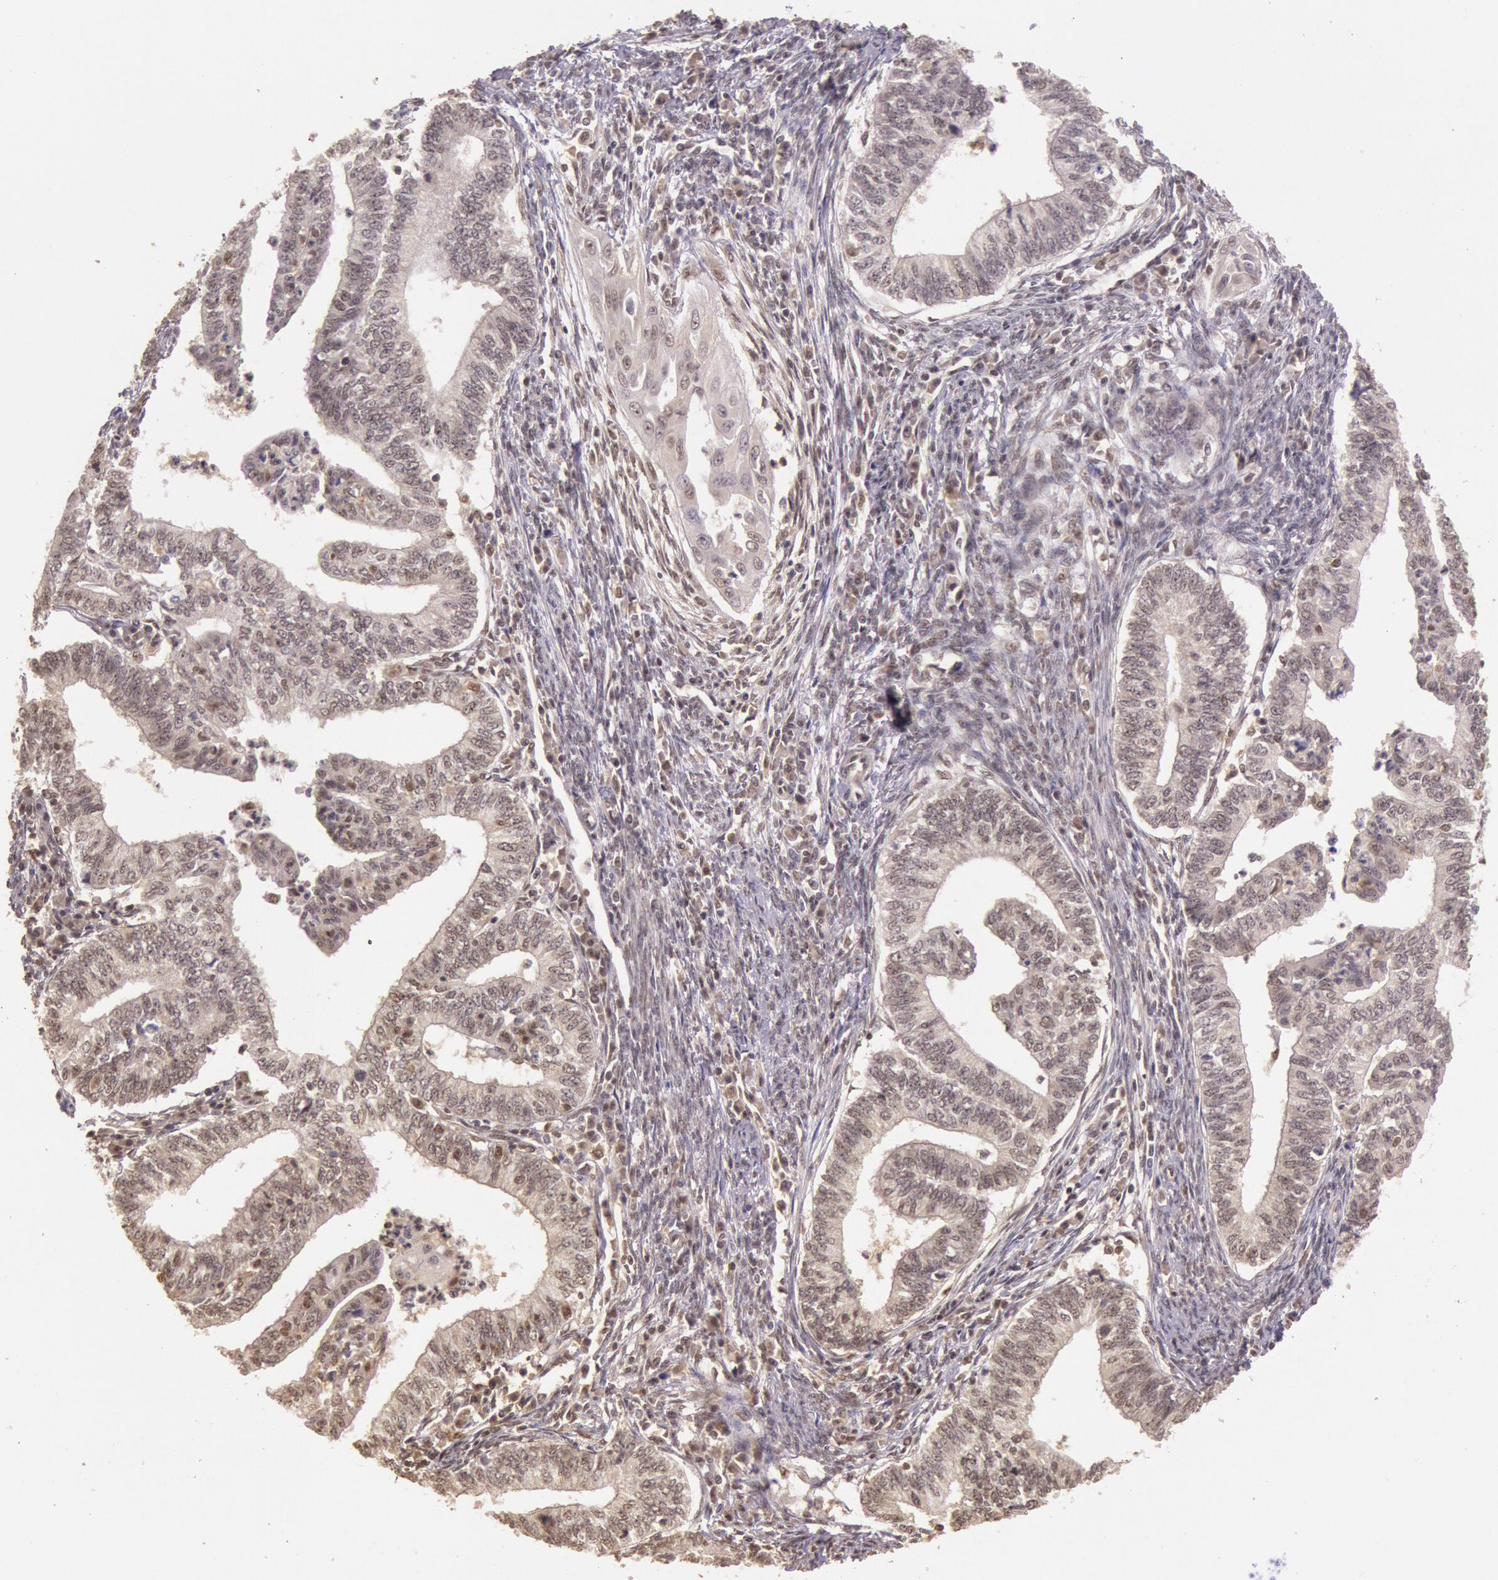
{"staining": {"intensity": "negative", "quantity": "none", "location": "none"}, "tissue": "endometrial cancer", "cell_type": "Tumor cells", "image_type": "cancer", "snomed": [{"axis": "morphology", "description": "Adenocarcinoma, NOS"}, {"axis": "topography", "description": "Endometrium"}], "caption": "There is no significant expression in tumor cells of endometrial cancer (adenocarcinoma).", "gene": "RTL10", "patient": {"sex": "female", "age": 66}}